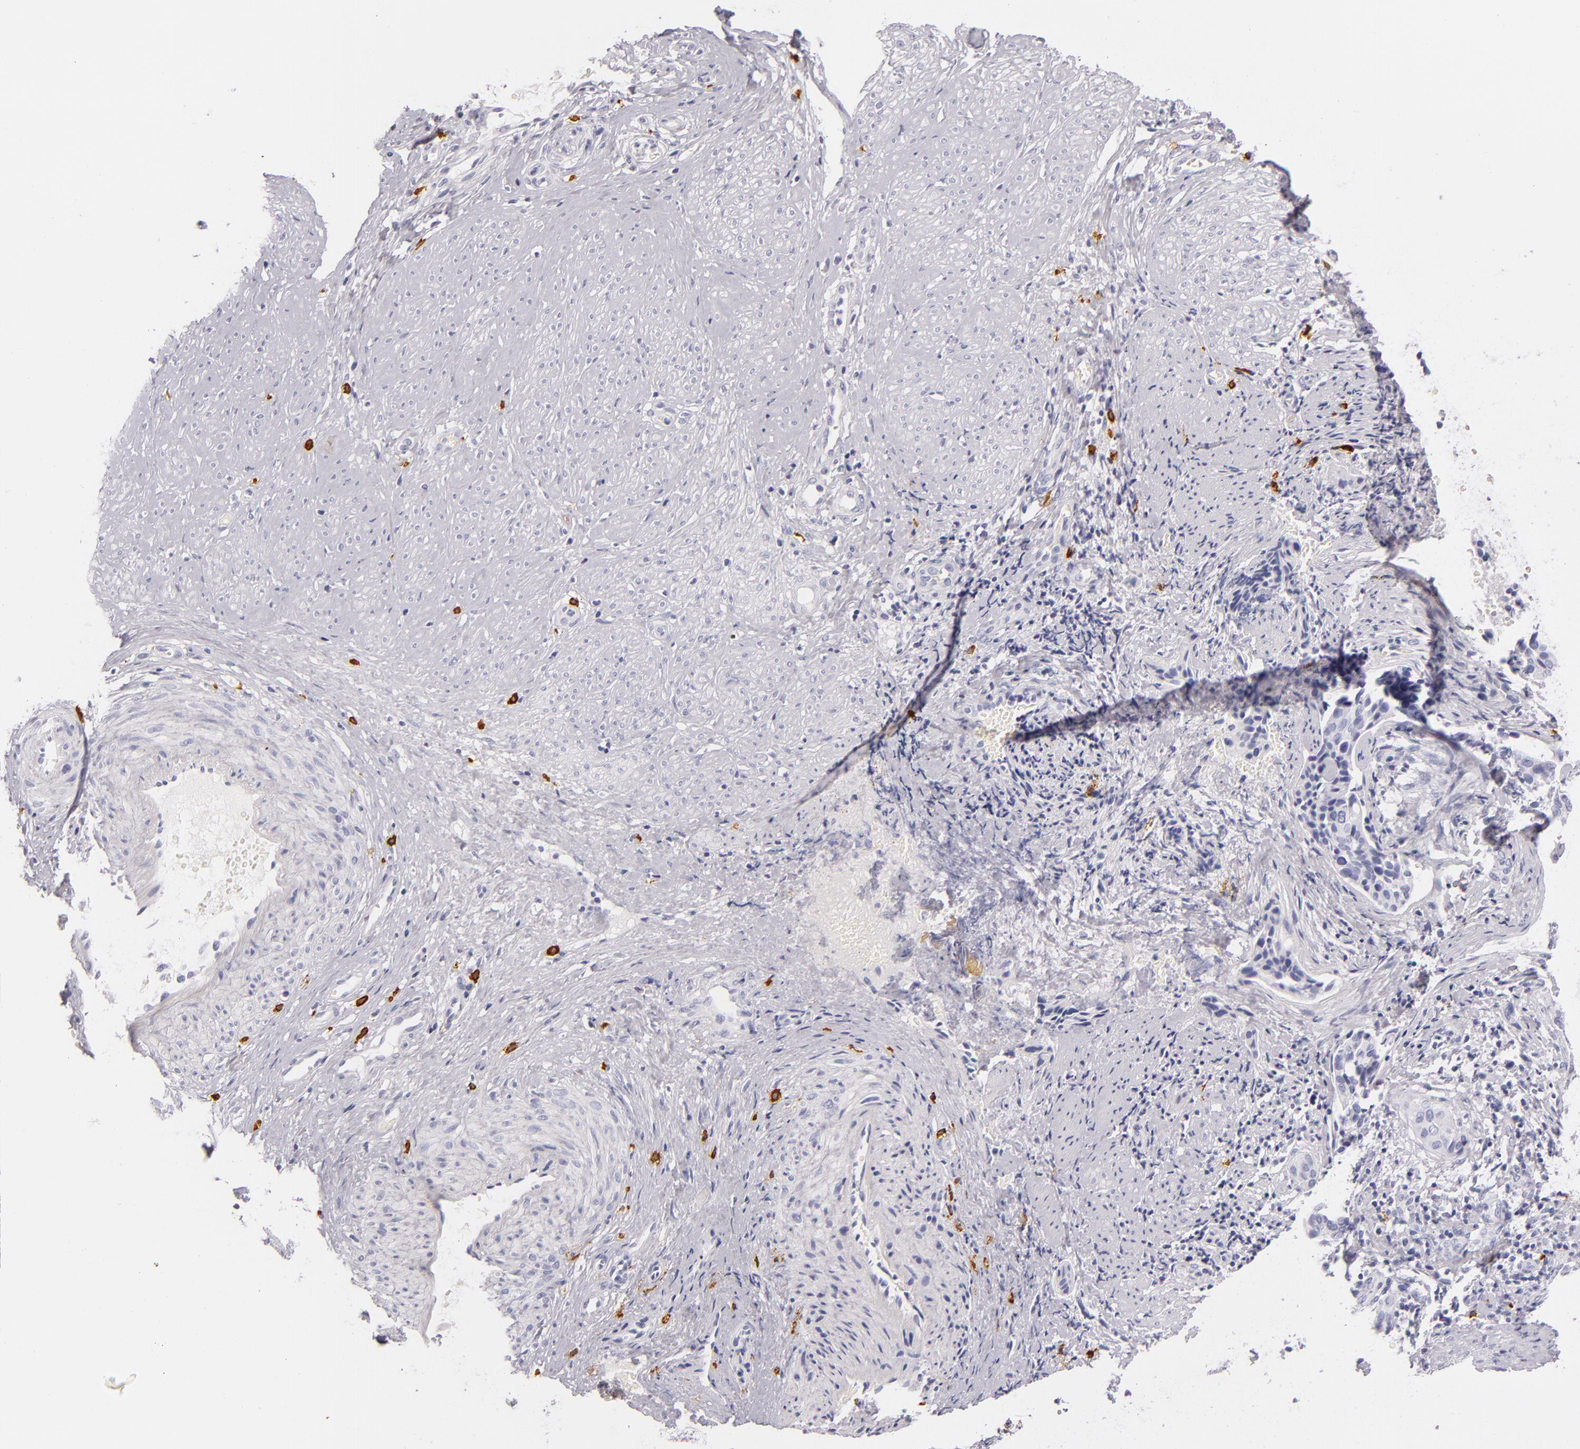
{"staining": {"intensity": "negative", "quantity": "none", "location": "none"}, "tissue": "cervical cancer", "cell_type": "Tumor cells", "image_type": "cancer", "snomed": [{"axis": "morphology", "description": "Squamous cell carcinoma, NOS"}, {"axis": "topography", "description": "Cervix"}], "caption": "High magnification brightfield microscopy of cervical squamous cell carcinoma stained with DAB (brown) and counterstained with hematoxylin (blue): tumor cells show no significant expression.", "gene": "TPSD1", "patient": {"sex": "female", "age": 31}}